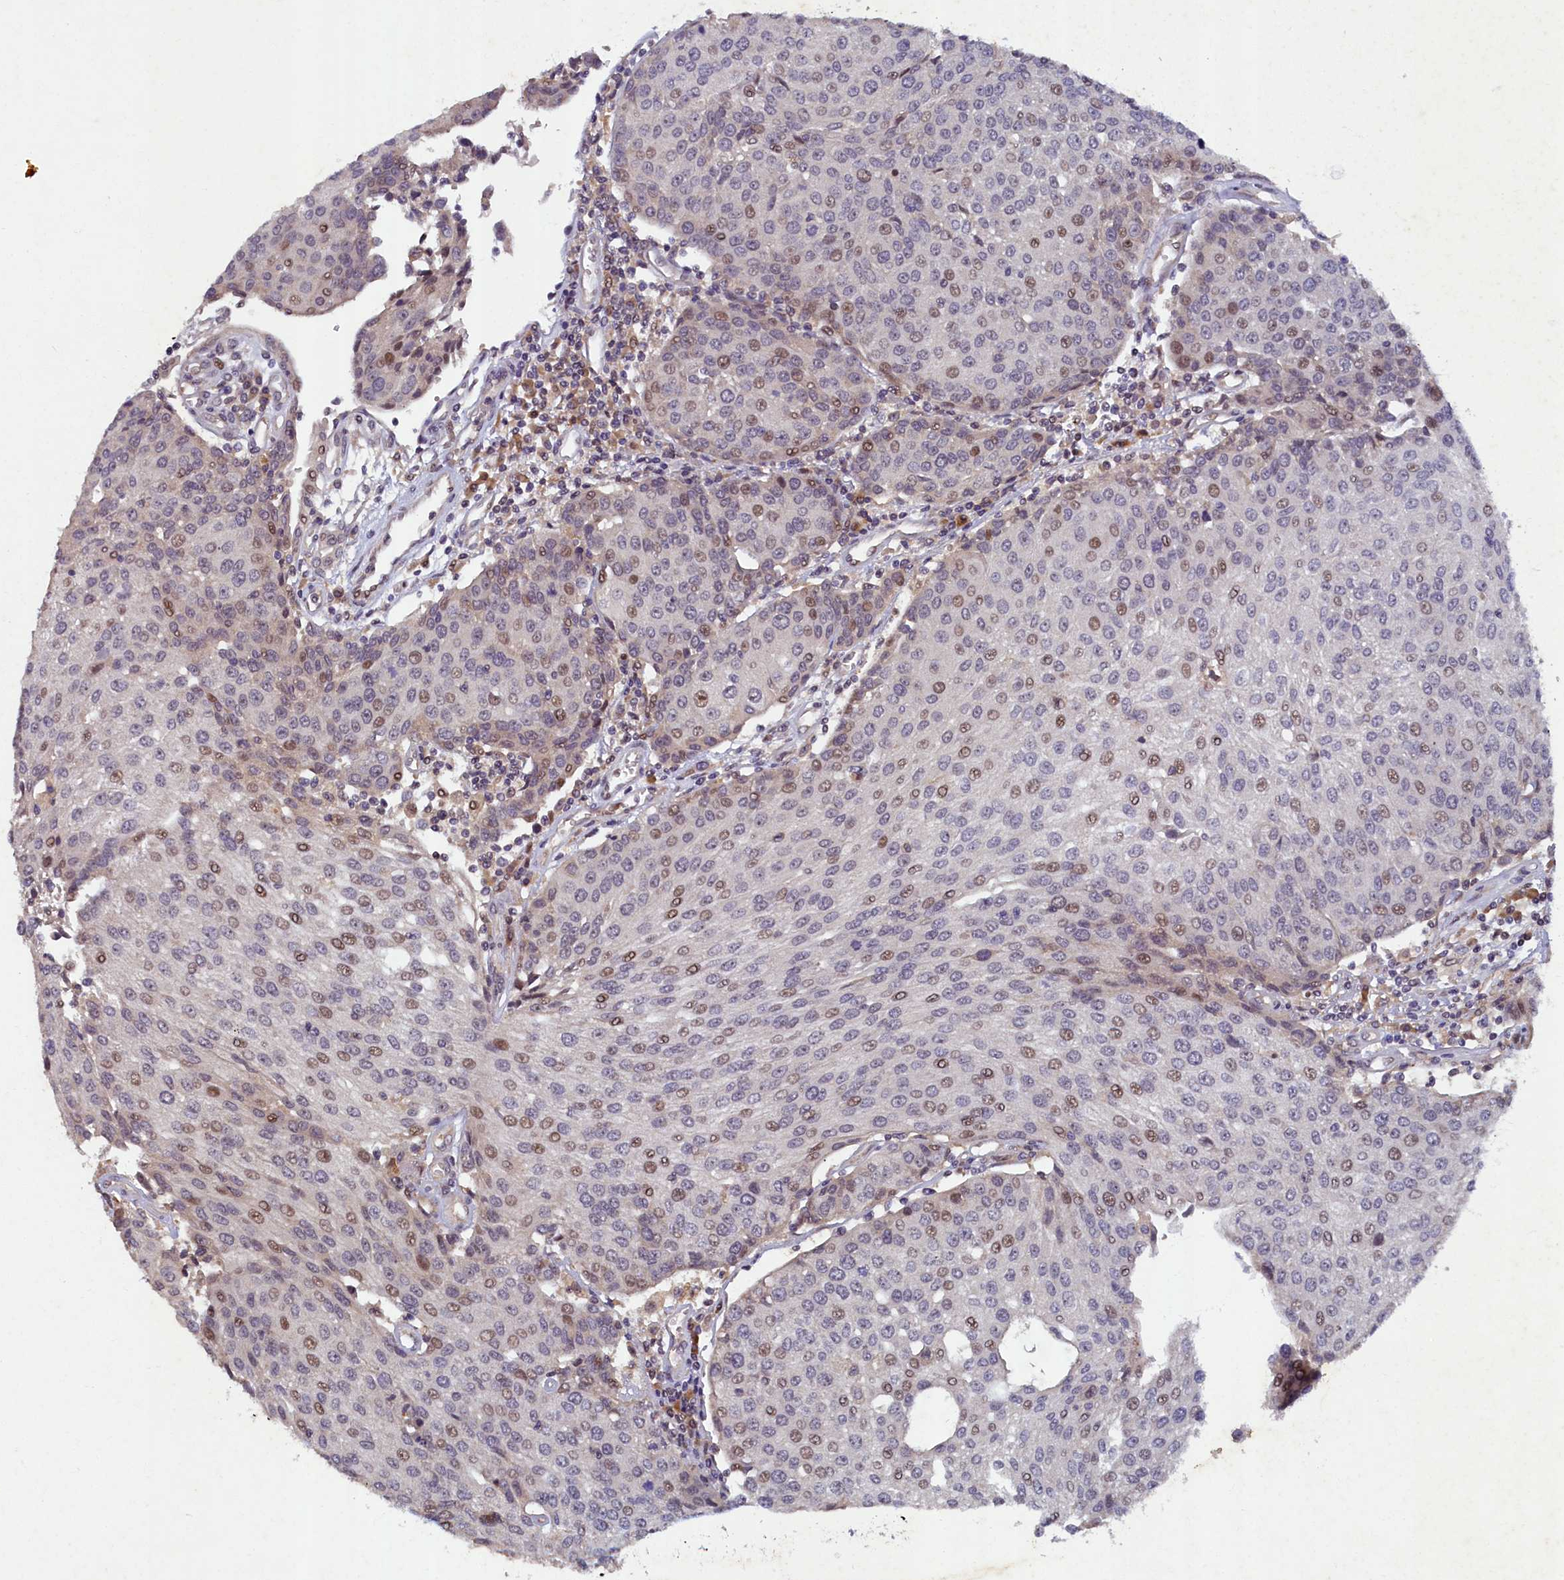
{"staining": {"intensity": "moderate", "quantity": "<25%", "location": "nuclear"}, "tissue": "urothelial cancer", "cell_type": "Tumor cells", "image_type": "cancer", "snomed": [{"axis": "morphology", "description": "Urothelial carcinoma, High grade"}, {"axis": "topography", "description": "Urinary bladder"}], "caption": "Immunohistochemical staining of high-grade urothelial carcinoma reveals moderate nuclear protein staining in approximately <25% of tumor cells. Ihc stains the protein of interest in brown and the nuclei are stained blue.", "gene": "LATS2", "patient": {"sex": "female", "age": 85}}